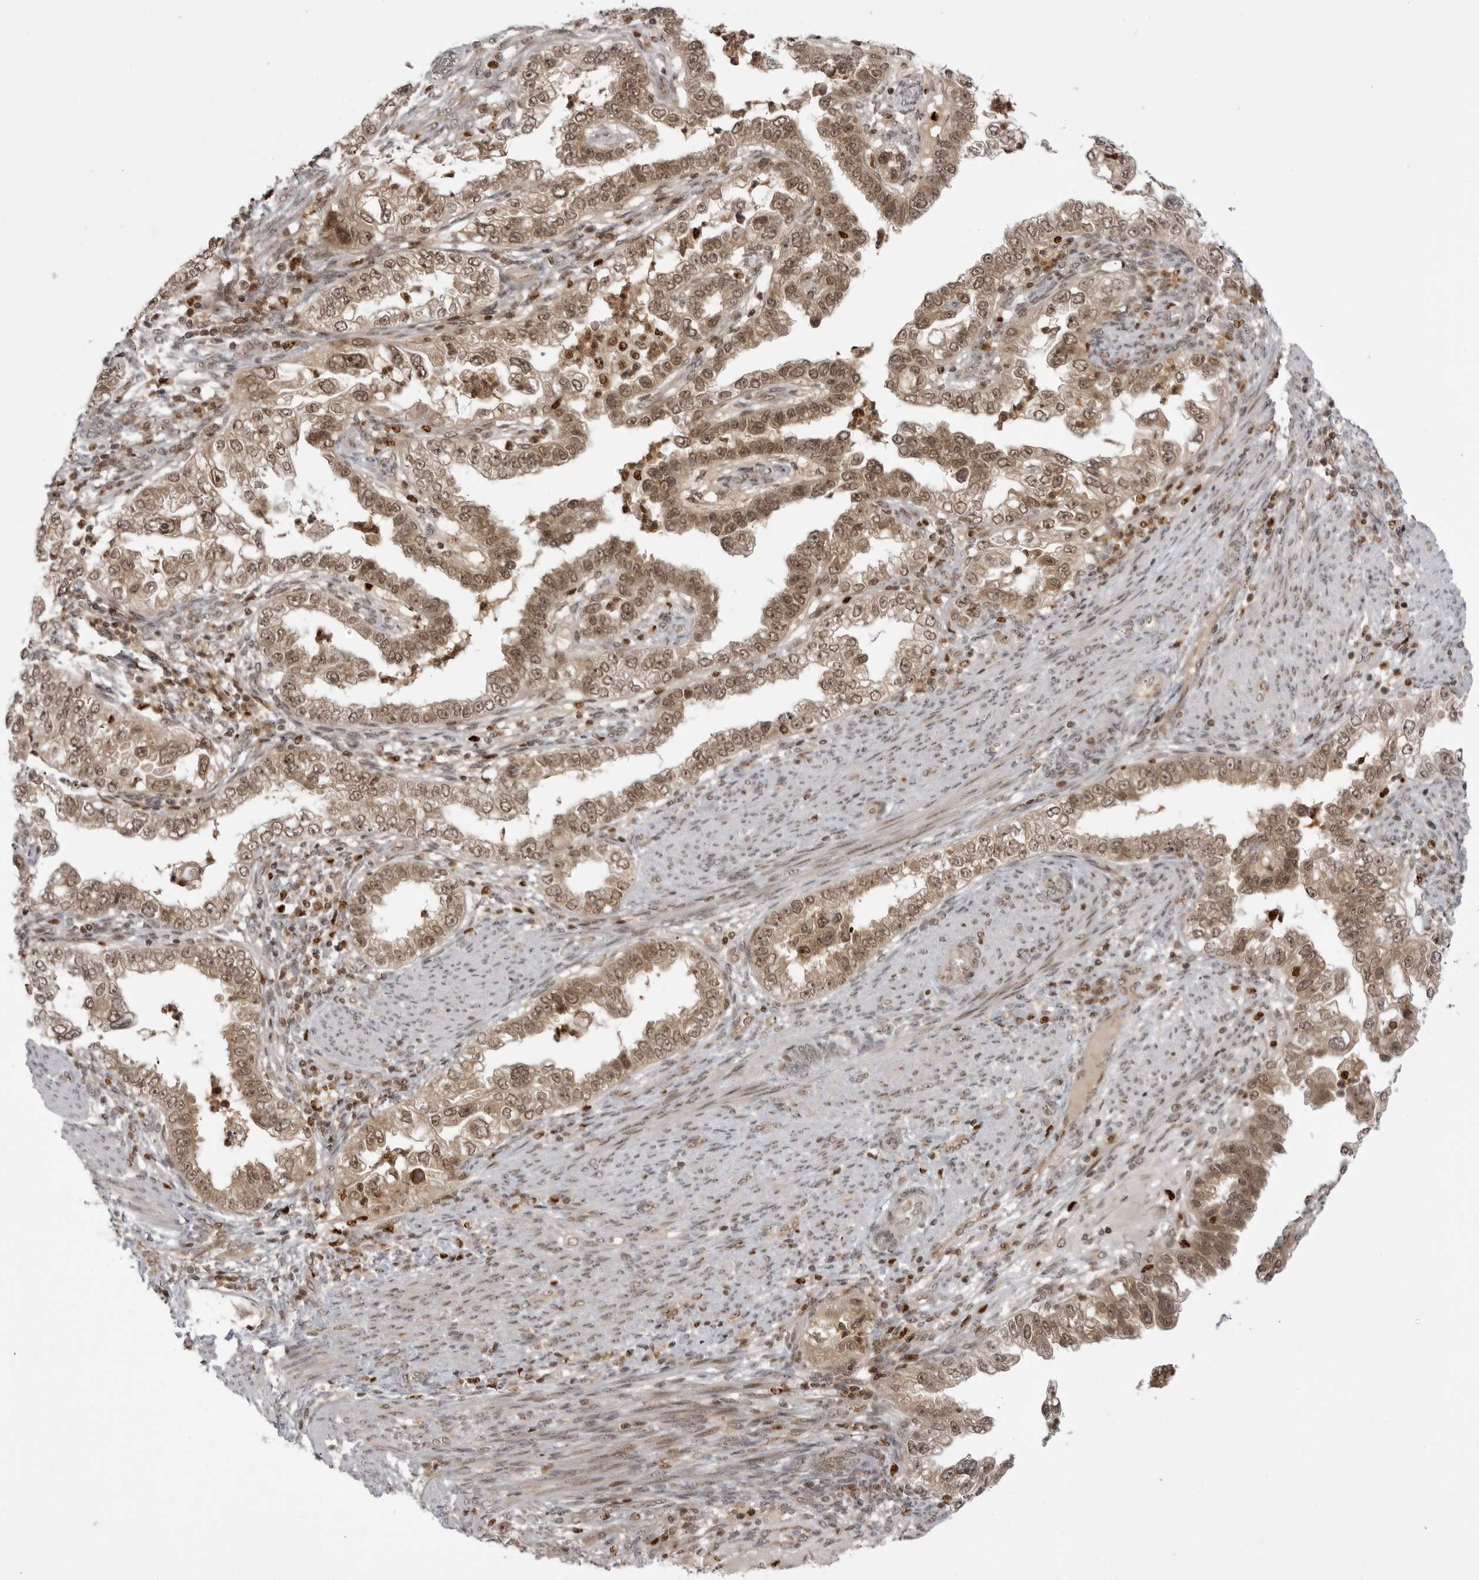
{"staining": {"intensity": "moderate", "quantity": ">75%", "location": "cytoplasmic/membranous,nuclear"}, "tissue": "endometrial cancer", "cell_type": "Tumor cells", "image_type": "cancer", "snomed": [{"axis": "morphology", "description": "Adenocarcinoma, NOS"}, {"axis": "topography", "description": "Endometrium"}], "caption": "The micrograph displays a brown stain indicating the presence of a protein in the cytoplasmic/membranous and nuclear of tumor cells in endometrial cancer.", "gene": "PTK2B", "patient": {"sex": "female", "age": 85}}